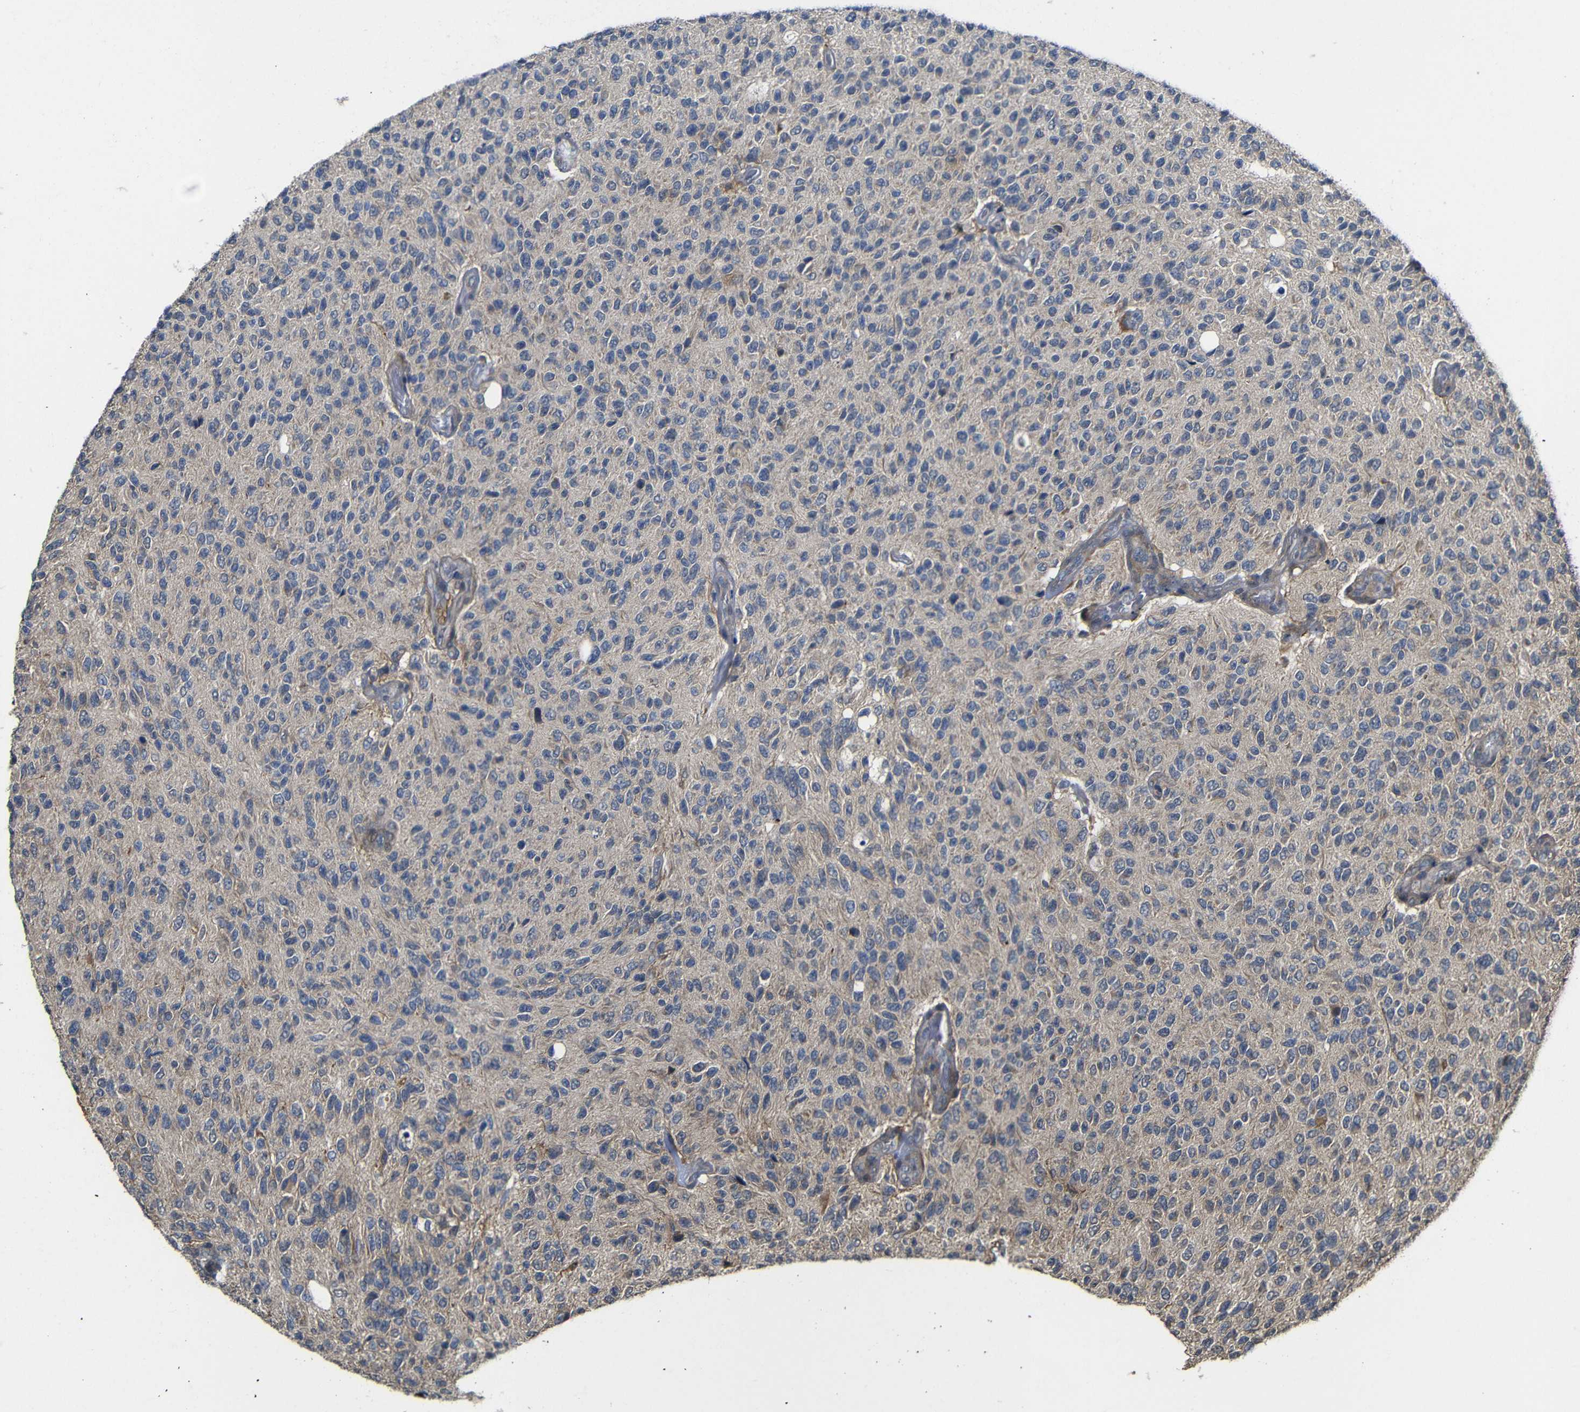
{"staining": {"intensity": "negative", "quantity": "none", "location": "none"}, "tissue": "glioma", "cell_type": "Tumor cells", "image_type": "cancer", "snomed": [{"axis": "morphology", "description": "Glioma, malignant, High grade"}, {"axis": "topography", "description": "pancreas cauda"}], "caption": "Immunohistochemical staining of malignant glioma (high-grade) shows no significant staining in tumor cells. (DAB (3,3'-diaminobenzidine) immunohistochemistry with hematoxylin counter stain).", "gene": "ATG12", "patient": {"sex": "male", "age": 60}}